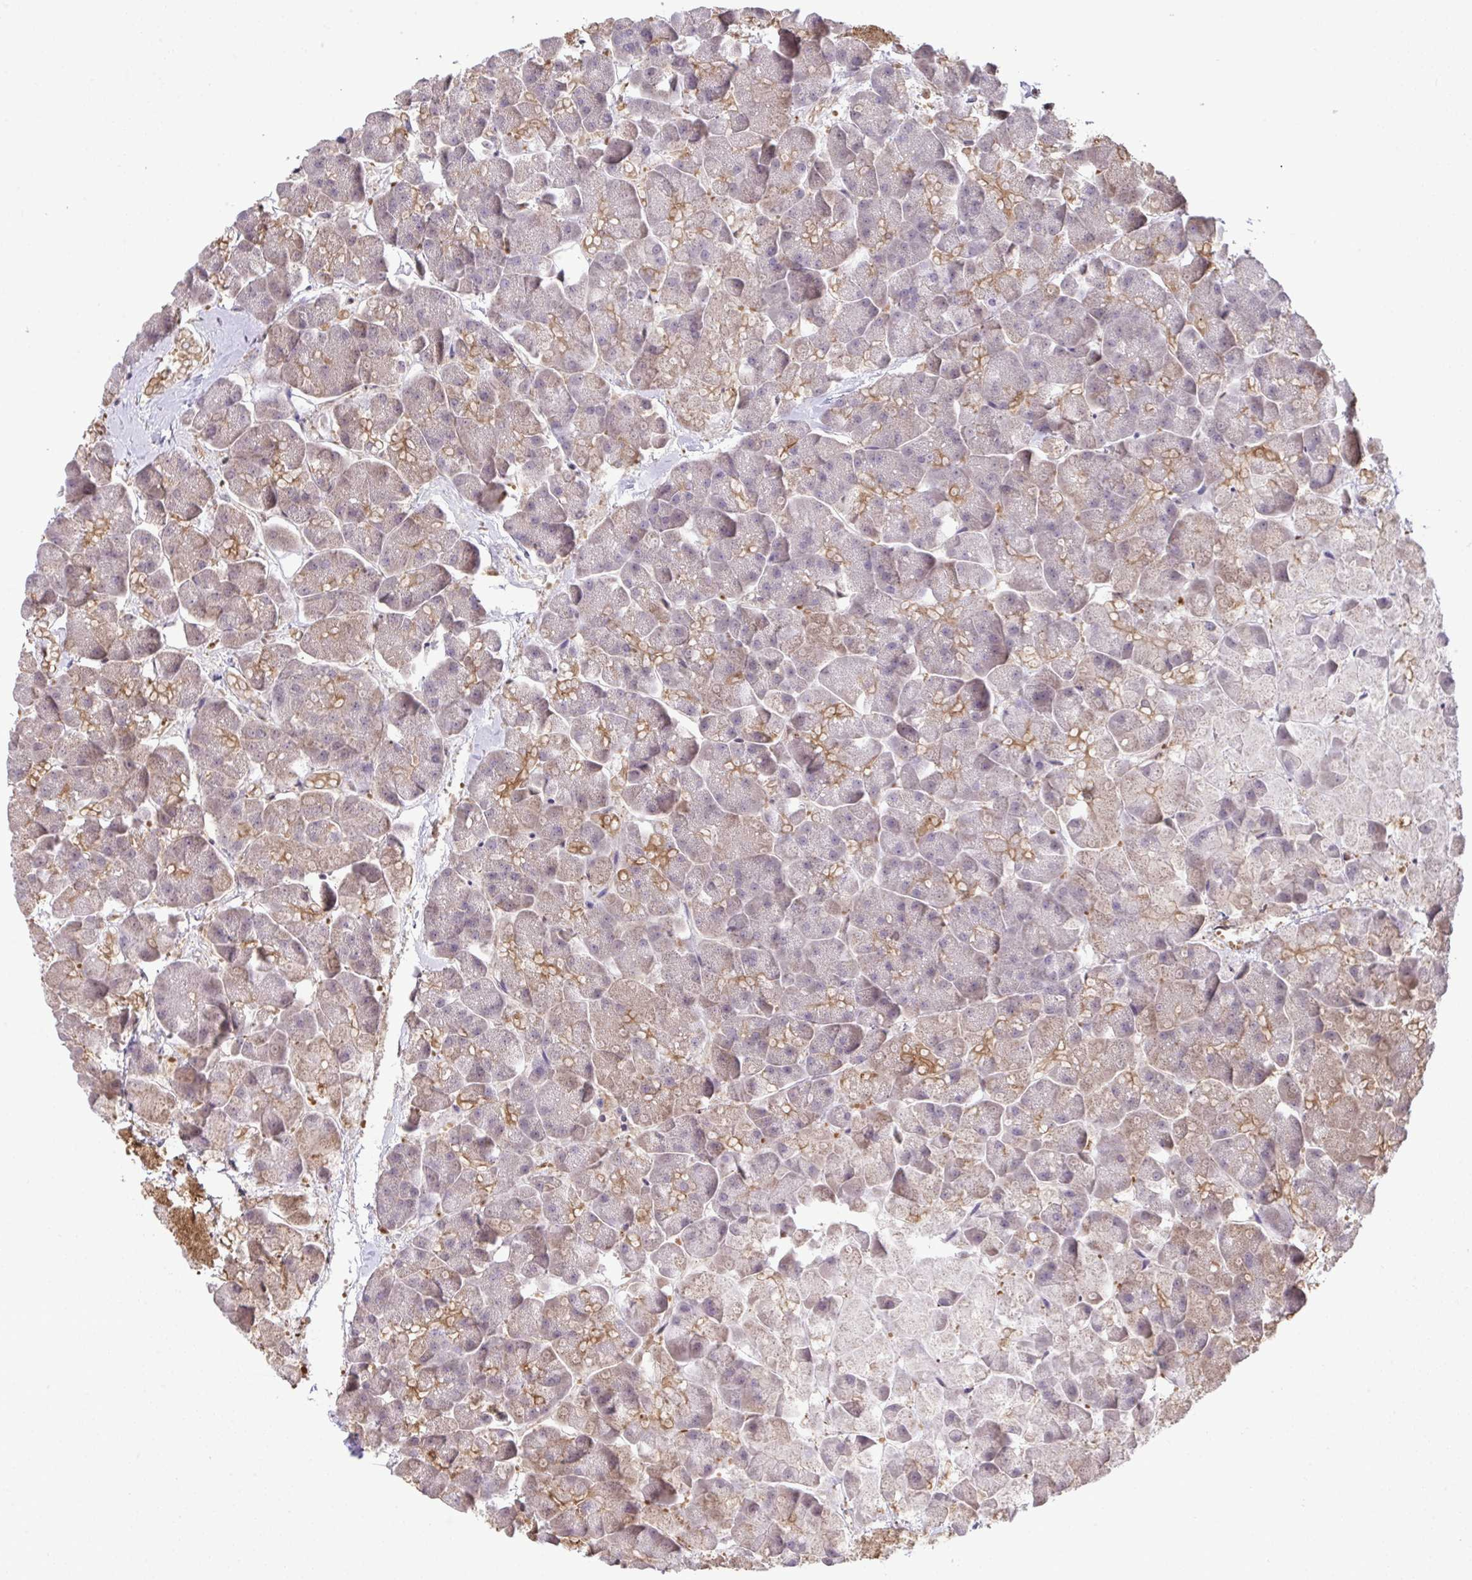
{"staining": {"intensity": "moderate", "quantity": "25%-75%", "location": "cytoplasmic/membranous"}, "tissue": "pancreas", "cell_type": "Exocrine glandular cells", "image_type": "normal", "snomed": [{"axis": "morphology", "description": "Normal tissue, NOS"}, {"axis": "topography", "description": "Pancreas"}, {"axis": "topography", "description": "Peripheral nerve tissue"}], "caption": "The image displays a brown stain indicating the presence of a protein in the cytoplasmic/membranous of exocrine glandular cells in pancreas. The staining is performed using DAB (3,3'-diaminobenzidine) brown chromogen to label protein expression. The nuclei are counter-stained blue using hematoxylin.", "gene": "C12orf57", "patient": {"sex": "male", "age": 54}}